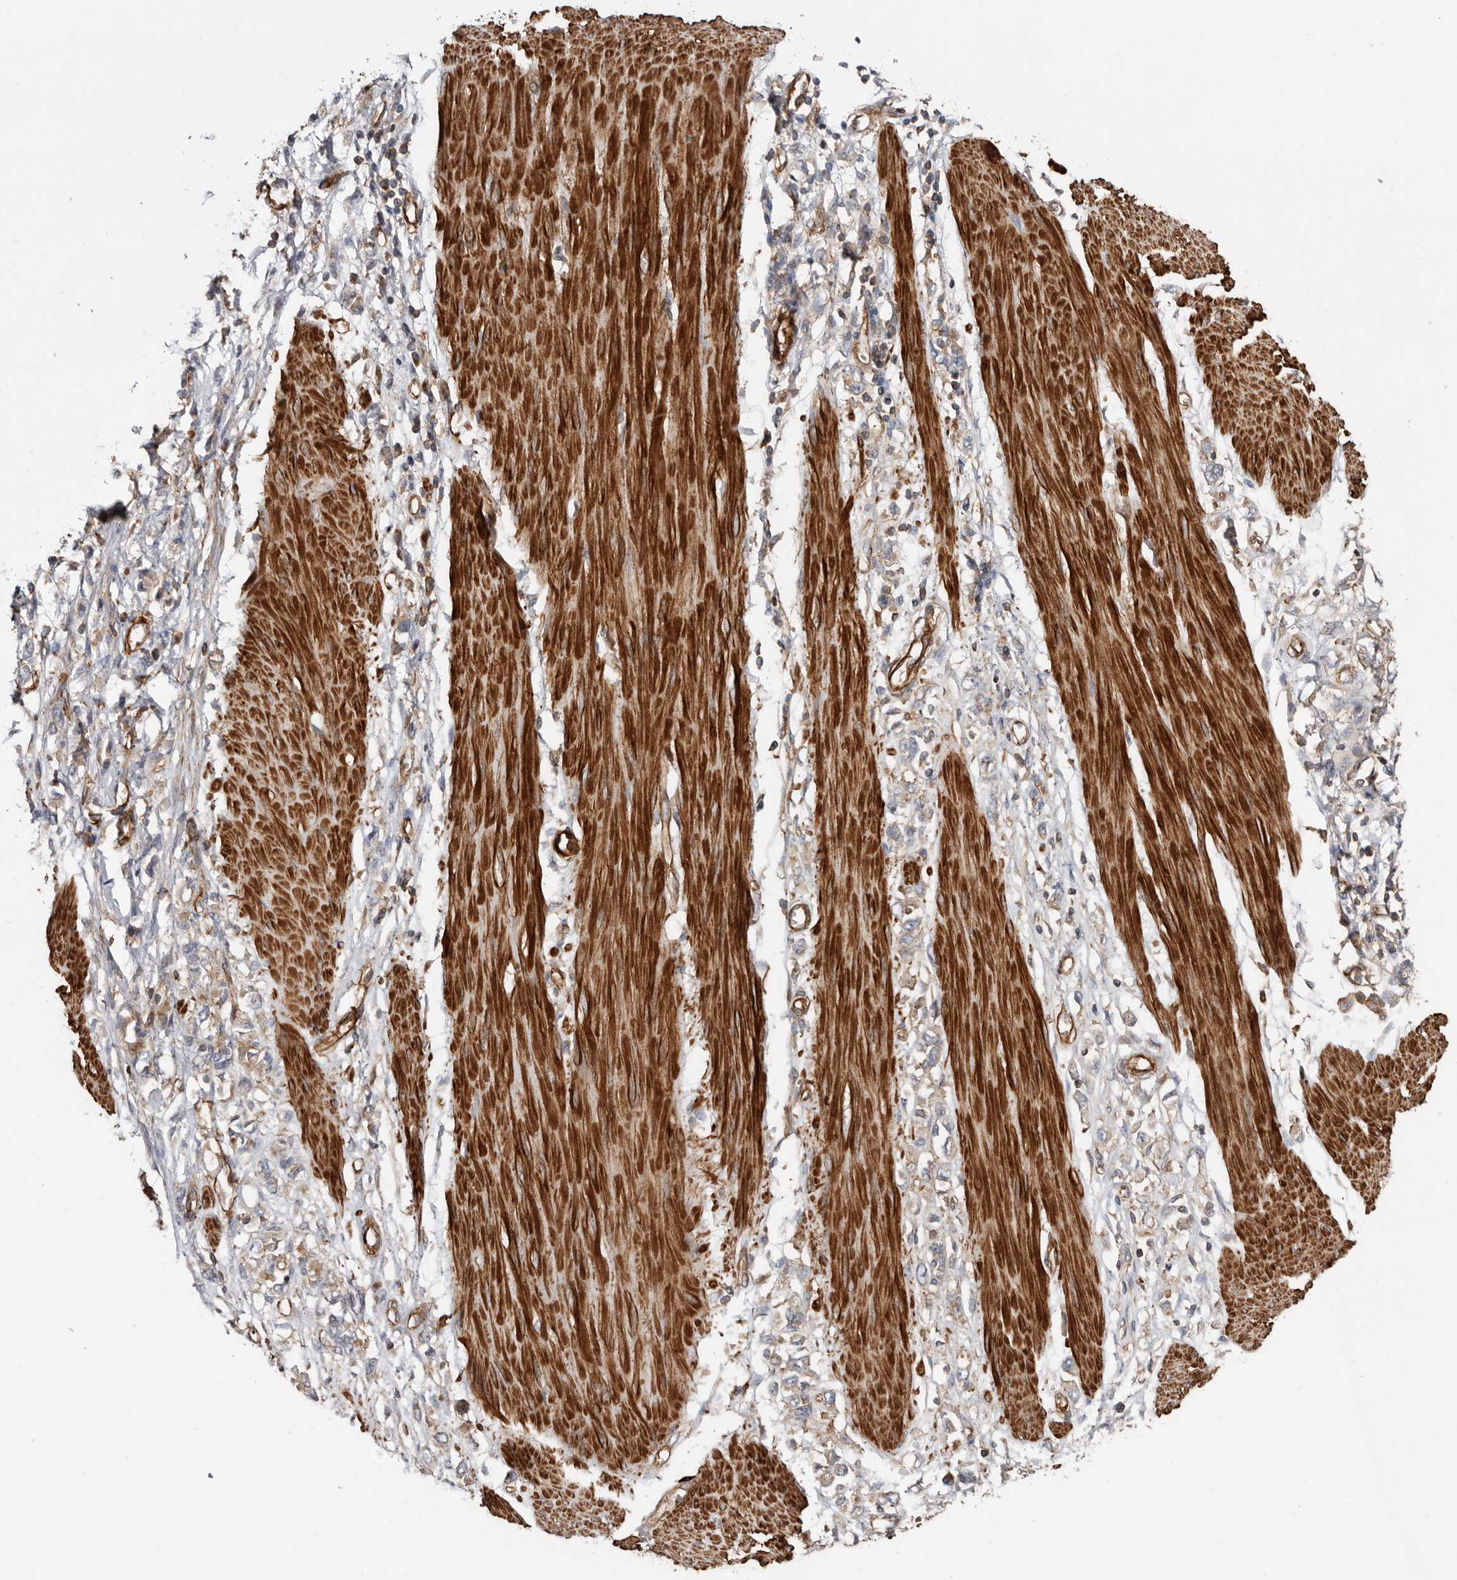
{"staining": {"intensity": "weak", "quantity": "25%-75%", "location": "cytoplasmic/membranous"}, "tissue": "stomach cancer", "cell_type": "Tumor cells", "image_type": "cancer", "snomed": [{"axis": "morphology", "description": "Adenocarcinoma, NOS"}, {"axis": "topography", "description": "Stomach"}], "caption": "Immunohistochemical staining of human adenocarcinoma (stomach) shows weak cytoplasmic/membranous protein expression in about 25%-75% of tumor cells.", "gene": "TMC7", "patient": {"sex": "female", "age": 76}}